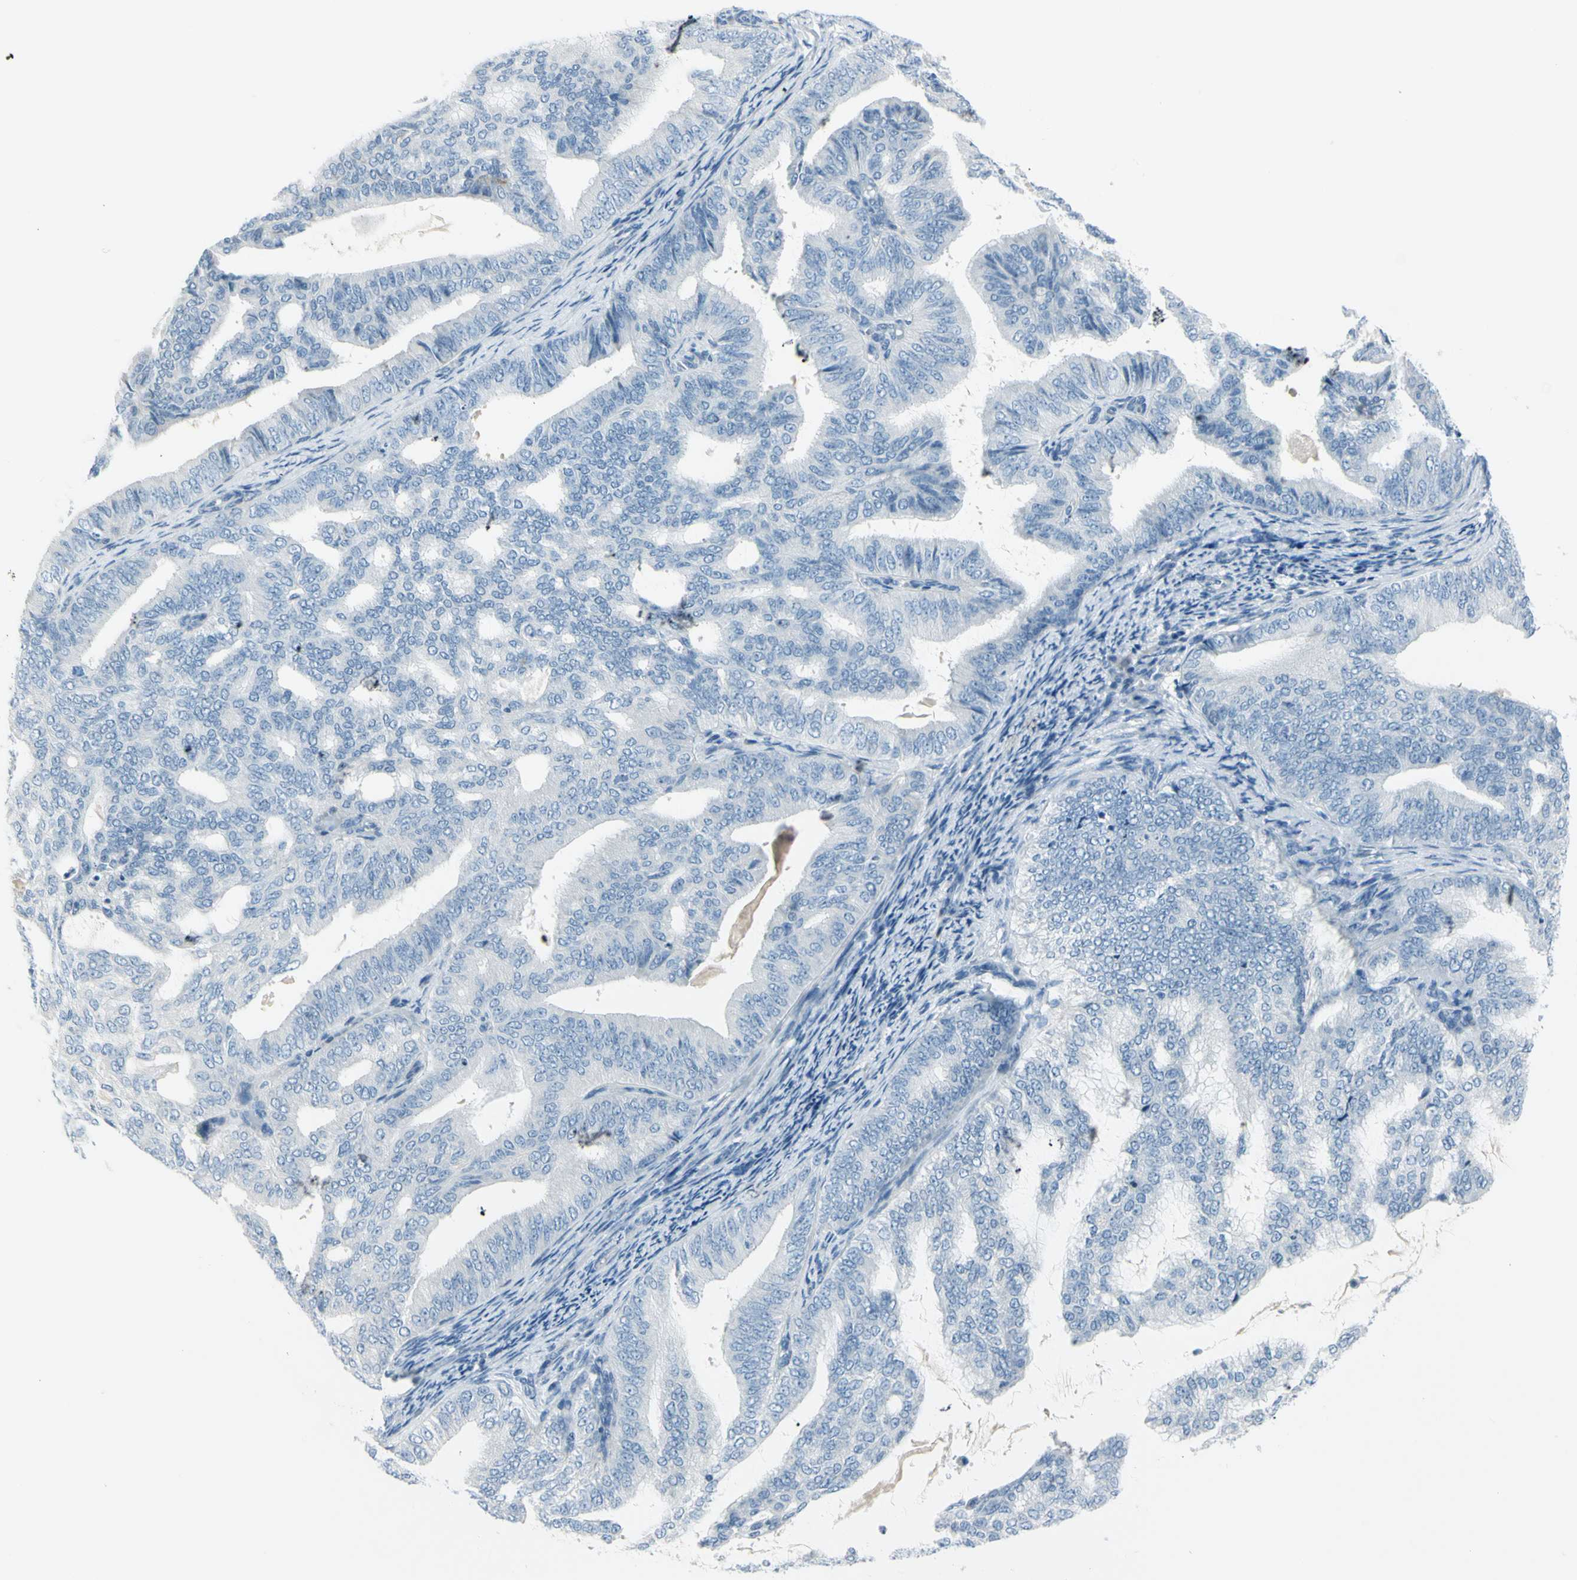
{"staining": {"intensity": "negative", "quantity": "none", "location": "none"}, "tissue": "endometrial cancer", "cell_type": "Tumor cells", "image_type": "cancer", "snomed": [{"axis": "morphology", "description": "Adenocarcinoma, NOS"}, {"axis": "topography", "description": "Endometrium"}], "caption": "The photomicrograph demonstrates no staining of tumor cells in adenocarcinoma (endometrial).", "gene": "GPR34", "patient": {"sex": "female", "age": 58}}